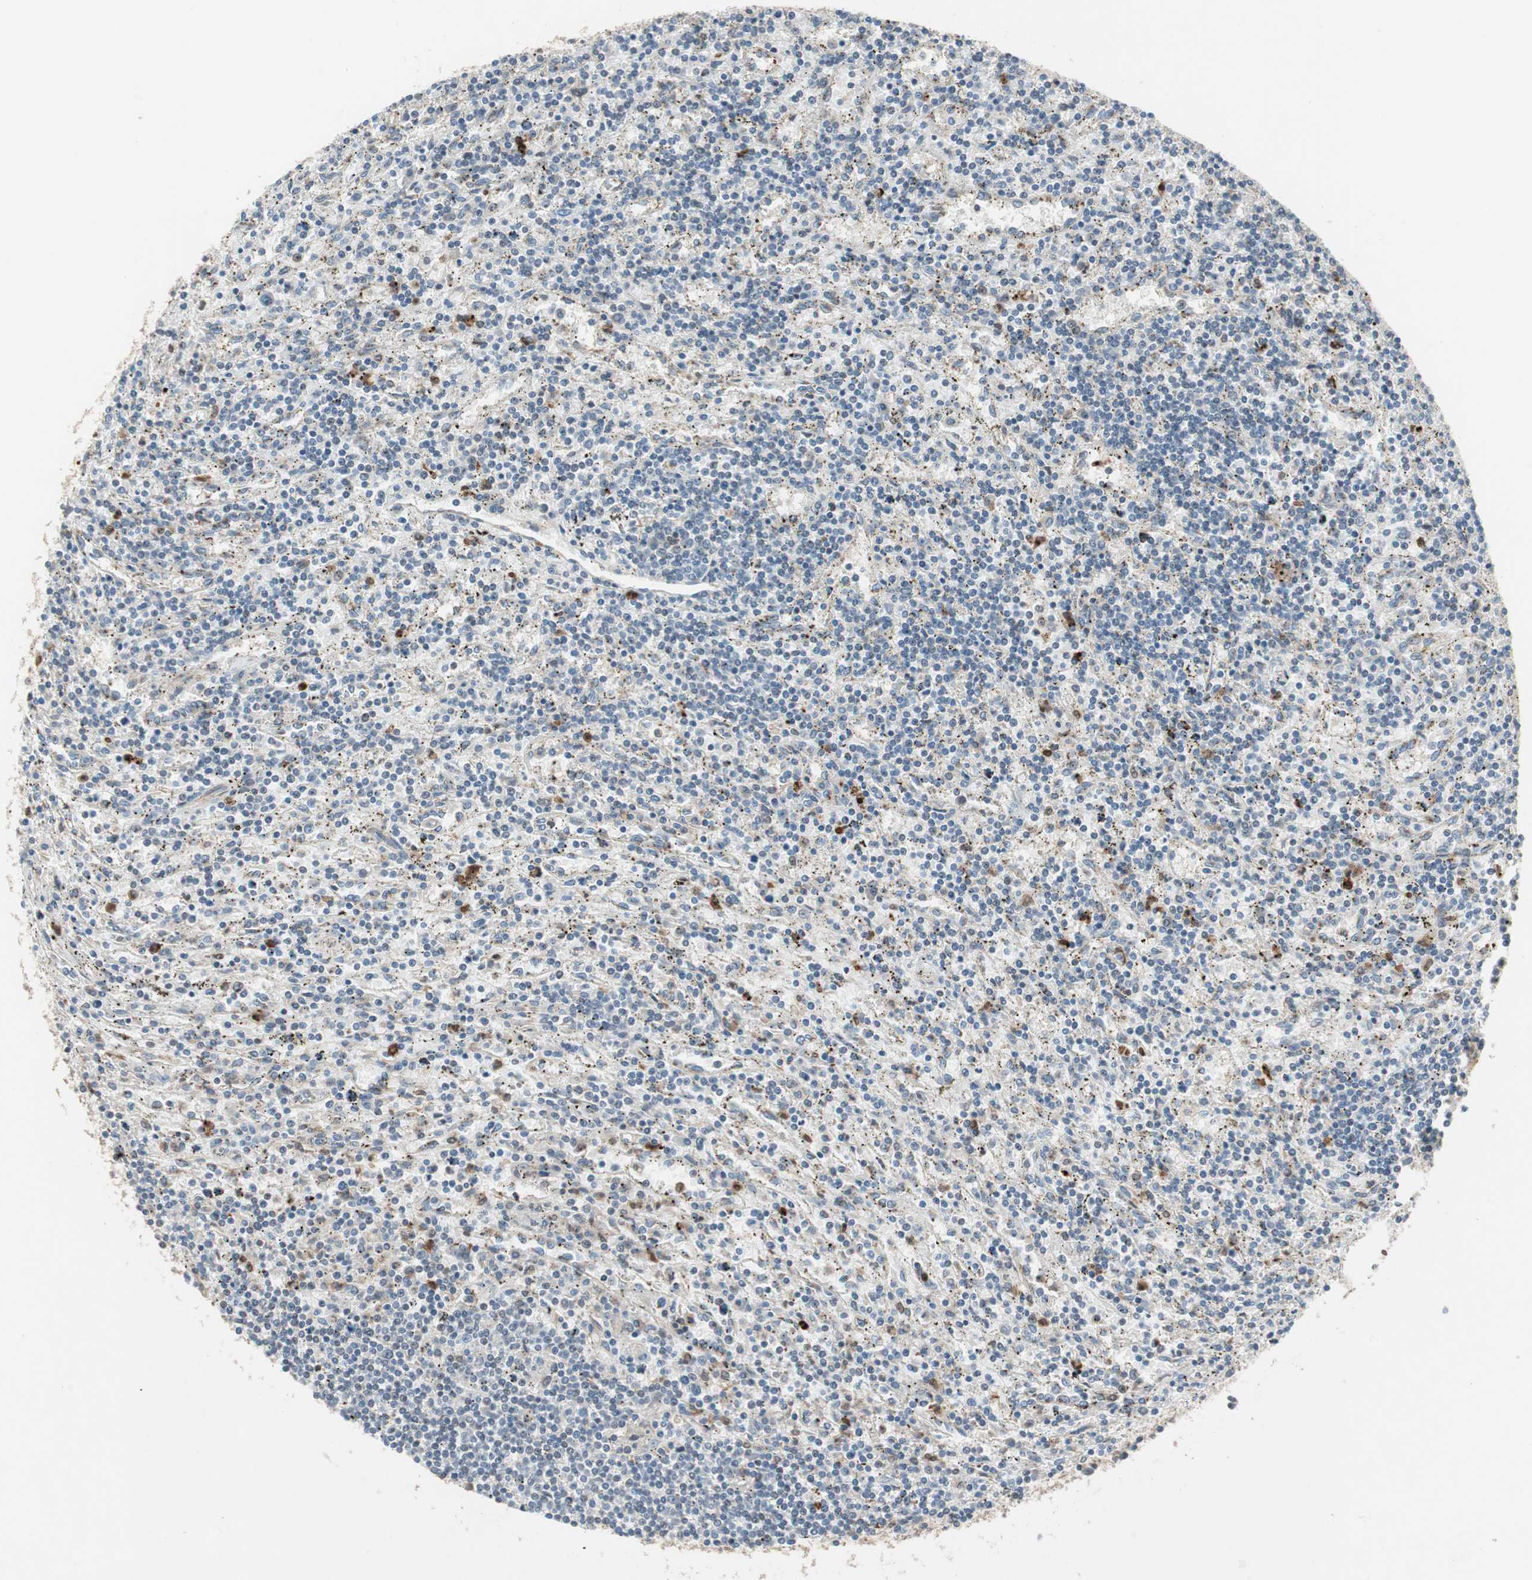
{"staining": {"intensity": "negative", "quantity": "none", "location": "none"}, "tissue": "lymphoma", "cell_type": "Tumor cells", "image_type": "cancer", "snomed": [{"axis": "morphology", "description": "Malignant lymphoma, non-Hodgkin's type, Low grade"}, {"axis": "topography", "description": "Spleen"}], "caption": "Immunohistochemical staining of lymphoma demonstrates no significant expression in tumor cells.", "gene": "SNX4", "patient": {"sex": "male", "age": 76}}